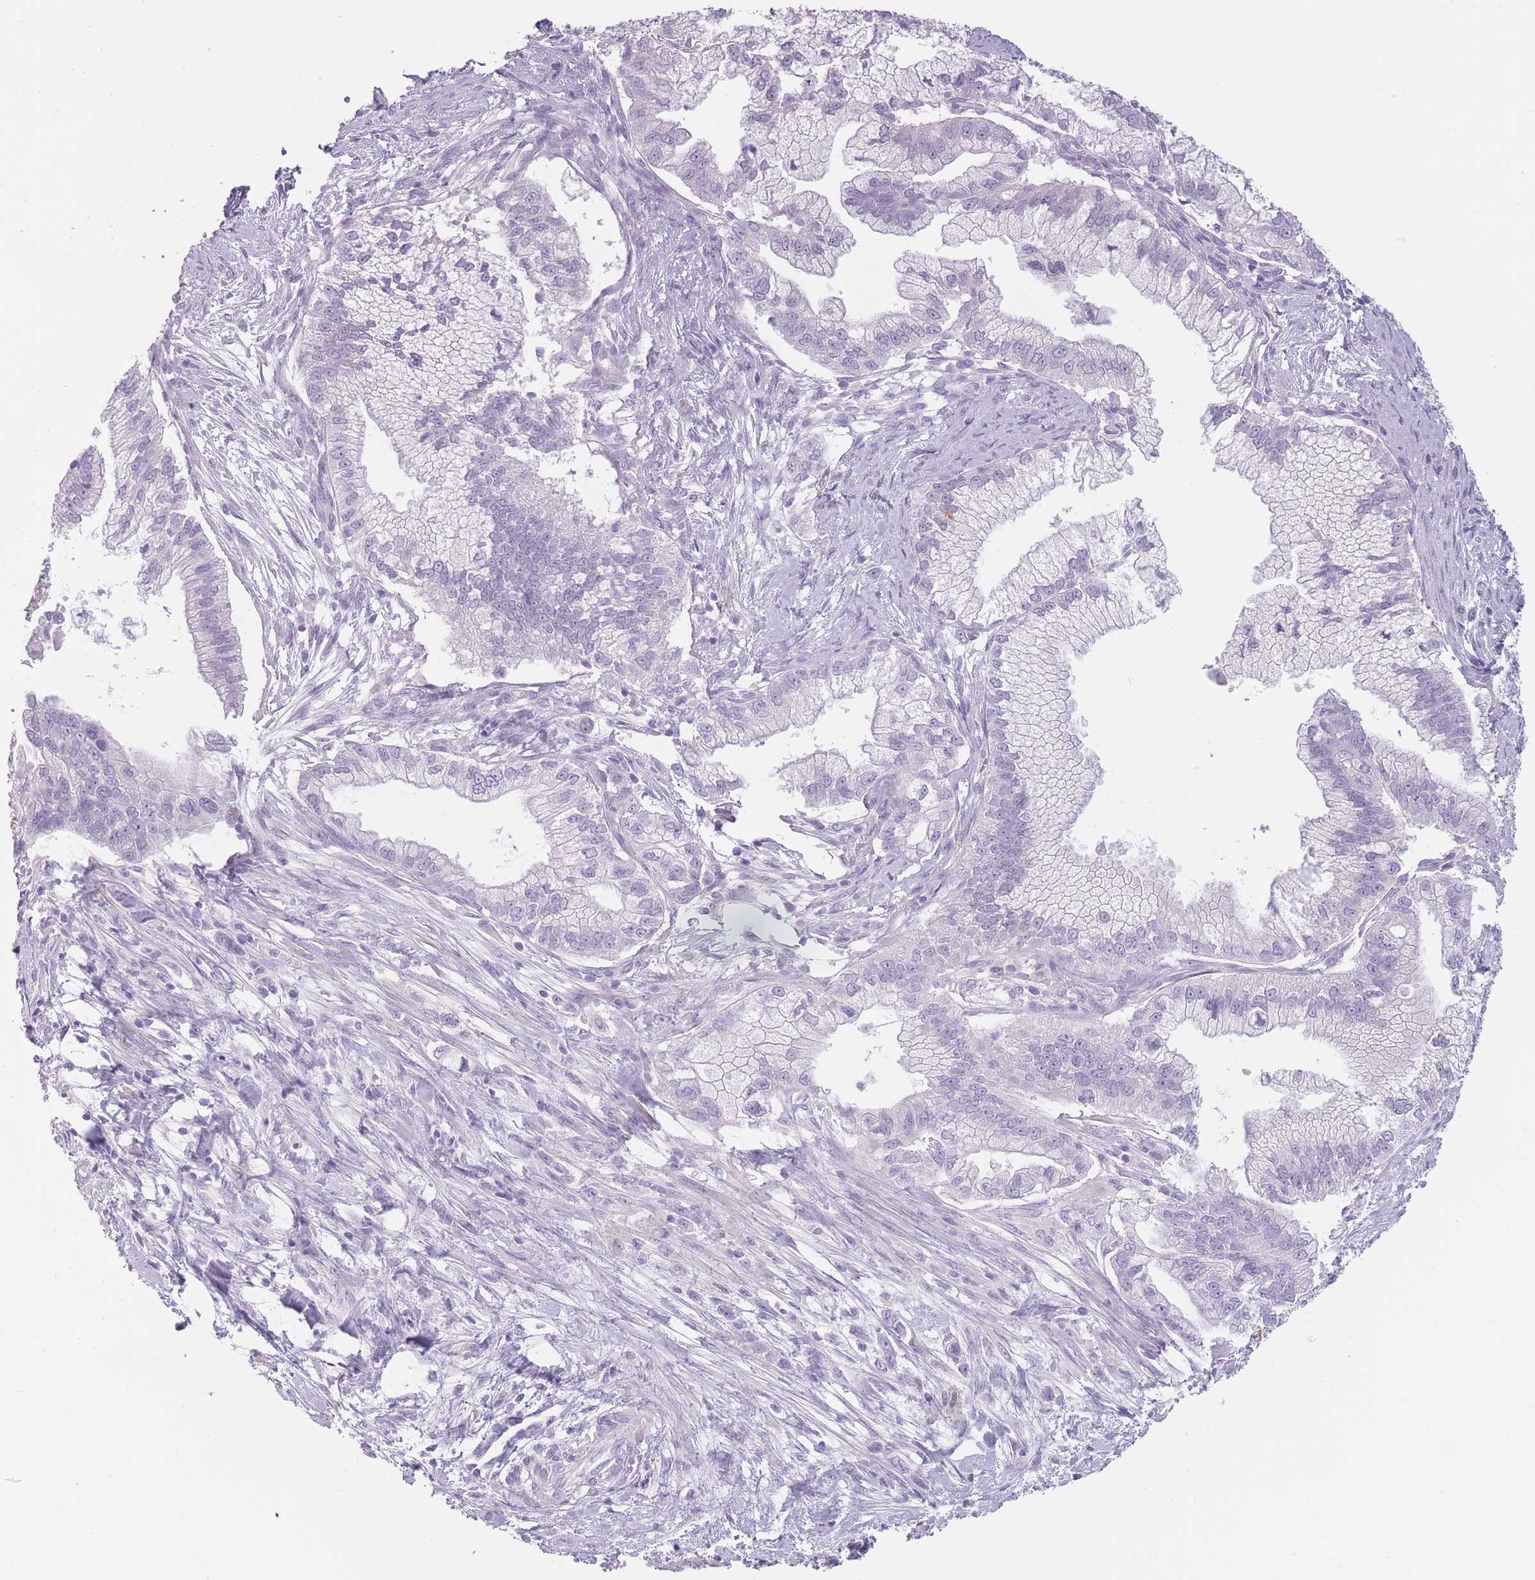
{"staining": {"intensity": "negative", "quantity": "none", "location": "none"}, "tissue": "pancreatic cancer", "cell_type": "Tumor cells", "image_type": "cancer", "snomed": [{"axis": "morphology", "description": "Adenocarcinoma, NOS"}, {"axis": "topography", "description": "Pancreas"}], "caption": "High power microscopy micrograph of an immunohistochemistry (IHC) micrograph of pancreatic cancer (adenocarcinoma), revealing no significant expression in tumor cells.", "gene": "TMEM236", "patient": {"sex": "male", "age": 70}}